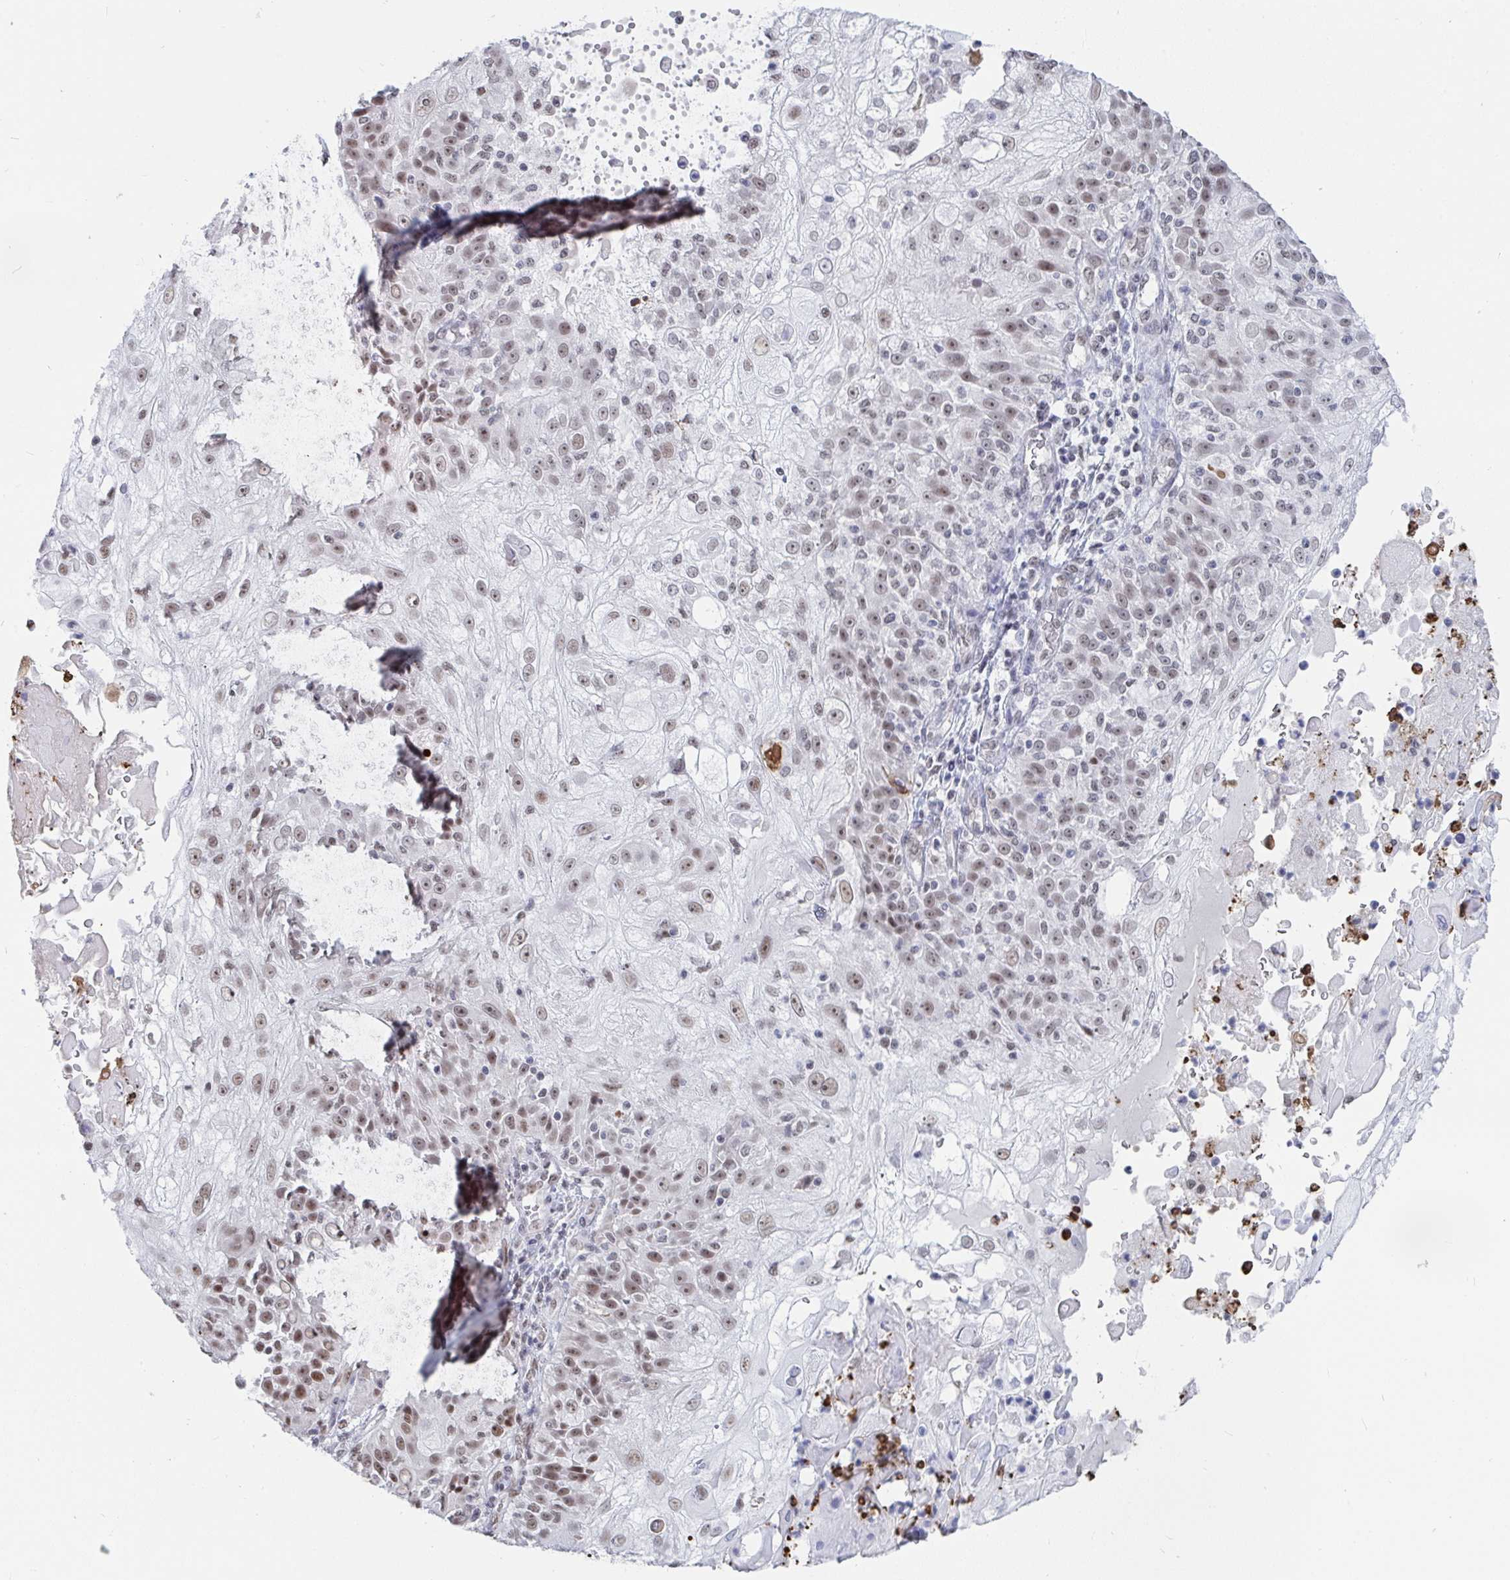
{"staining": {"intensity": "weak", "quantity": ">75%", "location": "nuclear"}, "tissue": "skin cancer", "cell_type": "Tumor cells", "image_type": "cancer", "snomed": [{"axis": "morphology", "description": "Normal tissue, NOS"}, {"axis": "morphology", "description": "Squamous cell carcinoma, NOS"}, {"axis": "topography", "description": "Skin"}], "caption": "Immunohistochemical staining of human squamous cell carcinoma (skin) demonstrates weak nuclear protein expression in about >75% of tumor cells.", "gene": "TRIP12", "patient": {"sex": "female", "age": 83}}